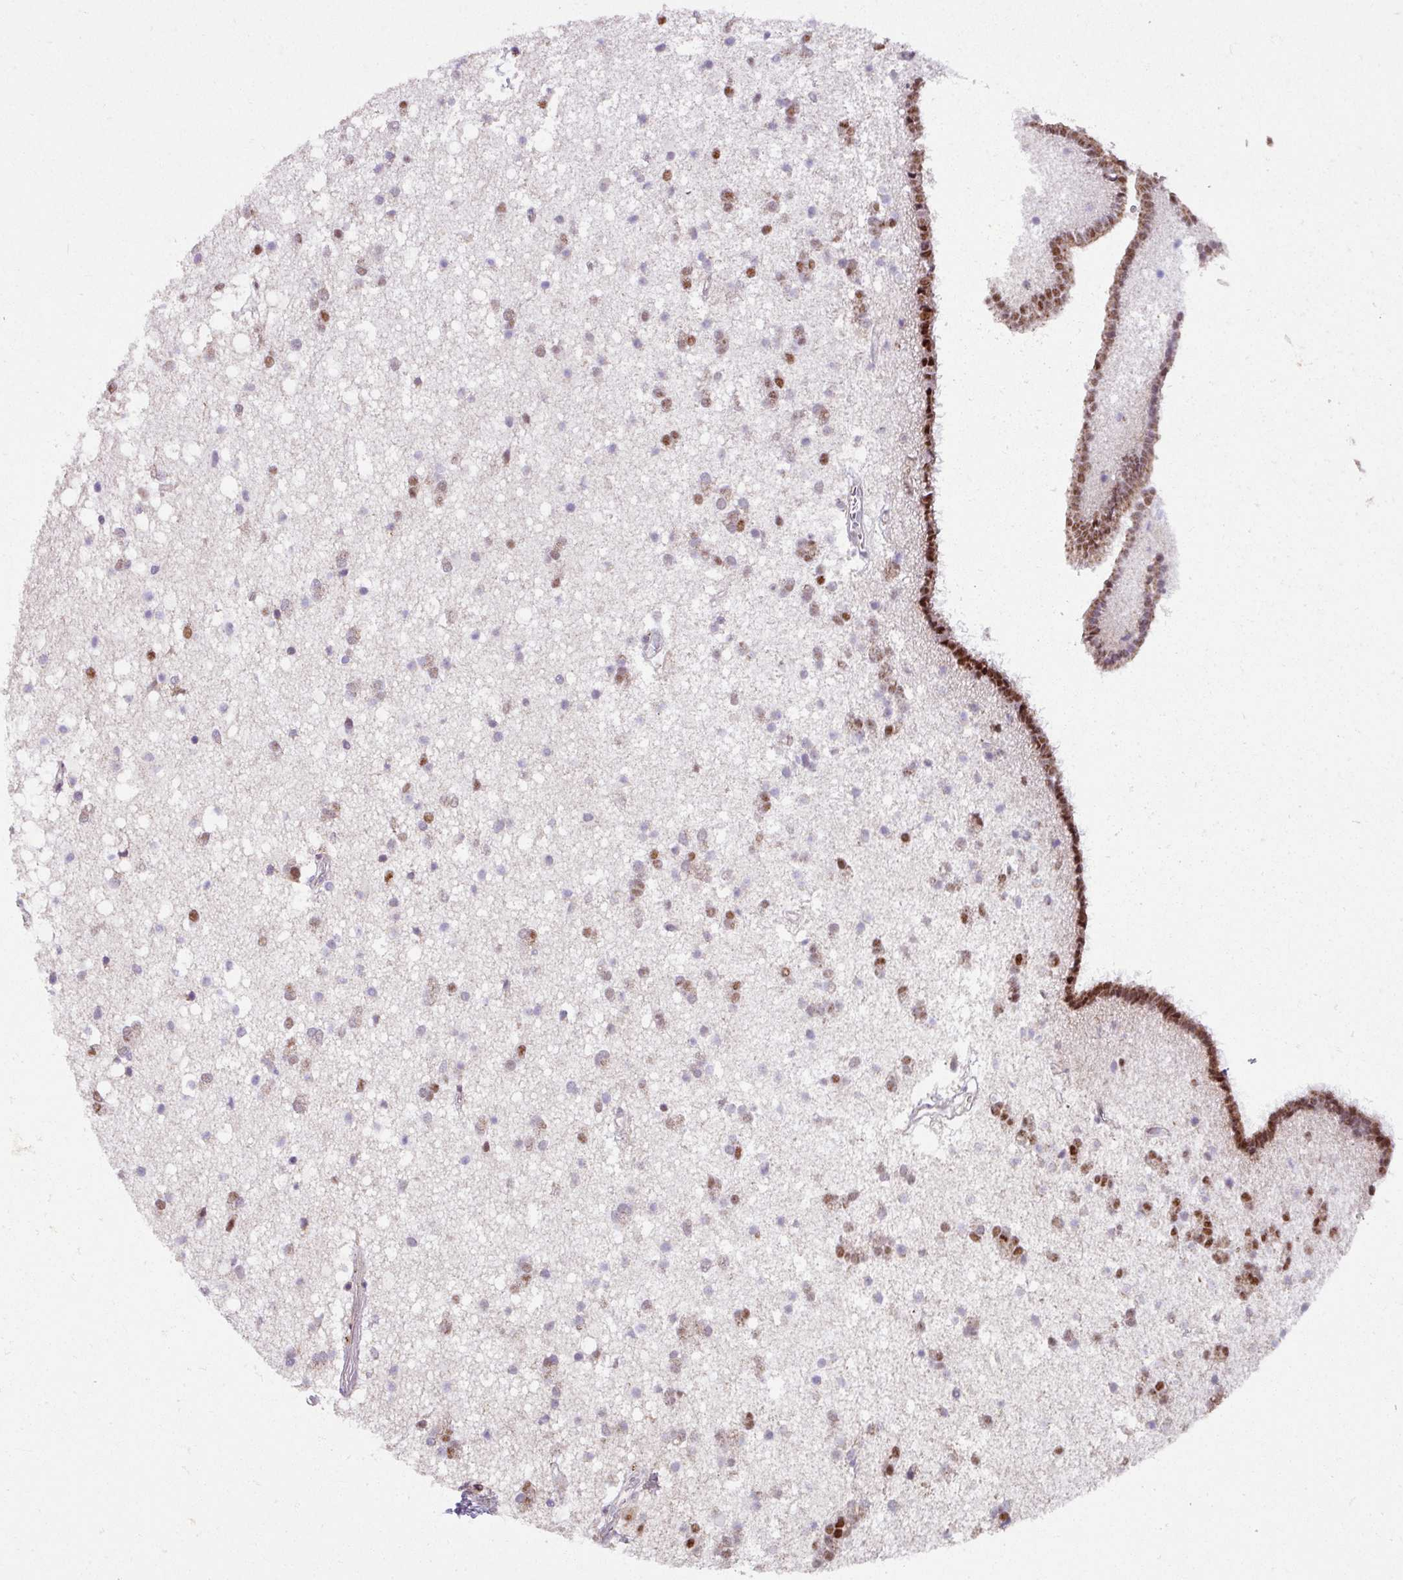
{"staining": {"intensity": "moderate", "quantity": "<25%", "location": "cytoplasmic/membranous,nuclear"}, "tissue": "caudate", "cell_type": "Glial cells", "image_type": "normal", "snomed": [{"axis": "morphology", "description": "Normal tissue, NOS"}, {"axis": "topography", "description": "Lateral ventricle wall"}], "caption": "Immunohistochemistry histopathology image of benign caudate: human caudate stained using IHC reveals low levels of moderate protein expression localized specifically in the cytoplasmic/membranous,nuclear of glial cells, appearing as a cytoplasmic/membranous,nuclear brown color.", "gene": "ENSG00000269547", "patient": {"sex": "male", "age": 37}}